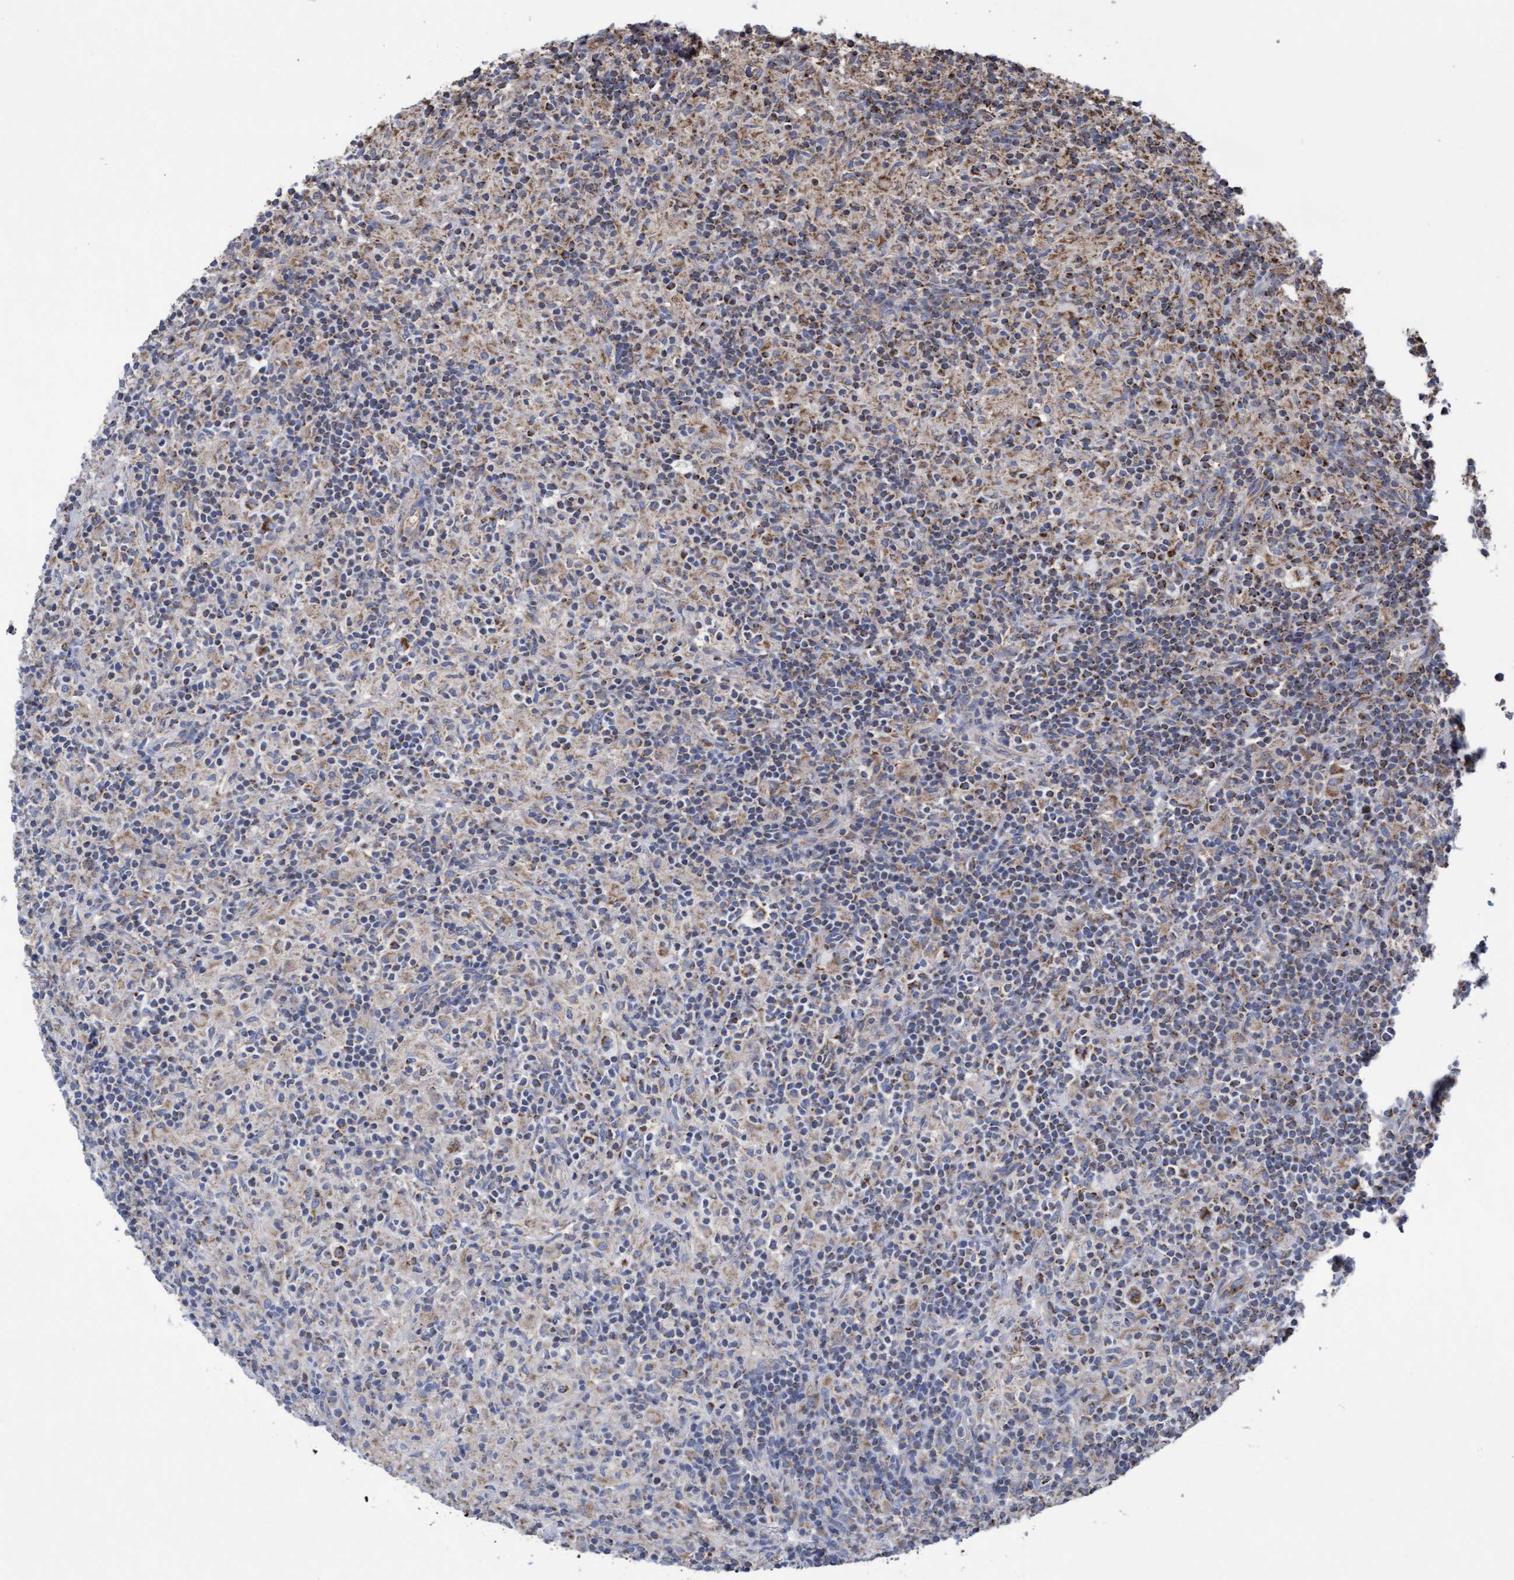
{"staining": {"intensity": "strong", "quantity": ">75%", "location": "cytoplasmic/membranous"}, "tissue": "lymphoma", "cell_type": "Tumor cells", "image_type": "cancer", "snomed": [{"axis": "morphology", "description": "Hodgkin's disease, NOS"}, {"axis": "topography", "description": "Lymph node"}], "caption": "Immunohistochemistry photomicrograph of human lymphoma stained for a protein (brown), which exhibits high levels of strong cytoplasmic/membranous staining in approximately >75% of tumor cells.", "gene": "COBL", "patient": {"sex": "male", "age": 70}}